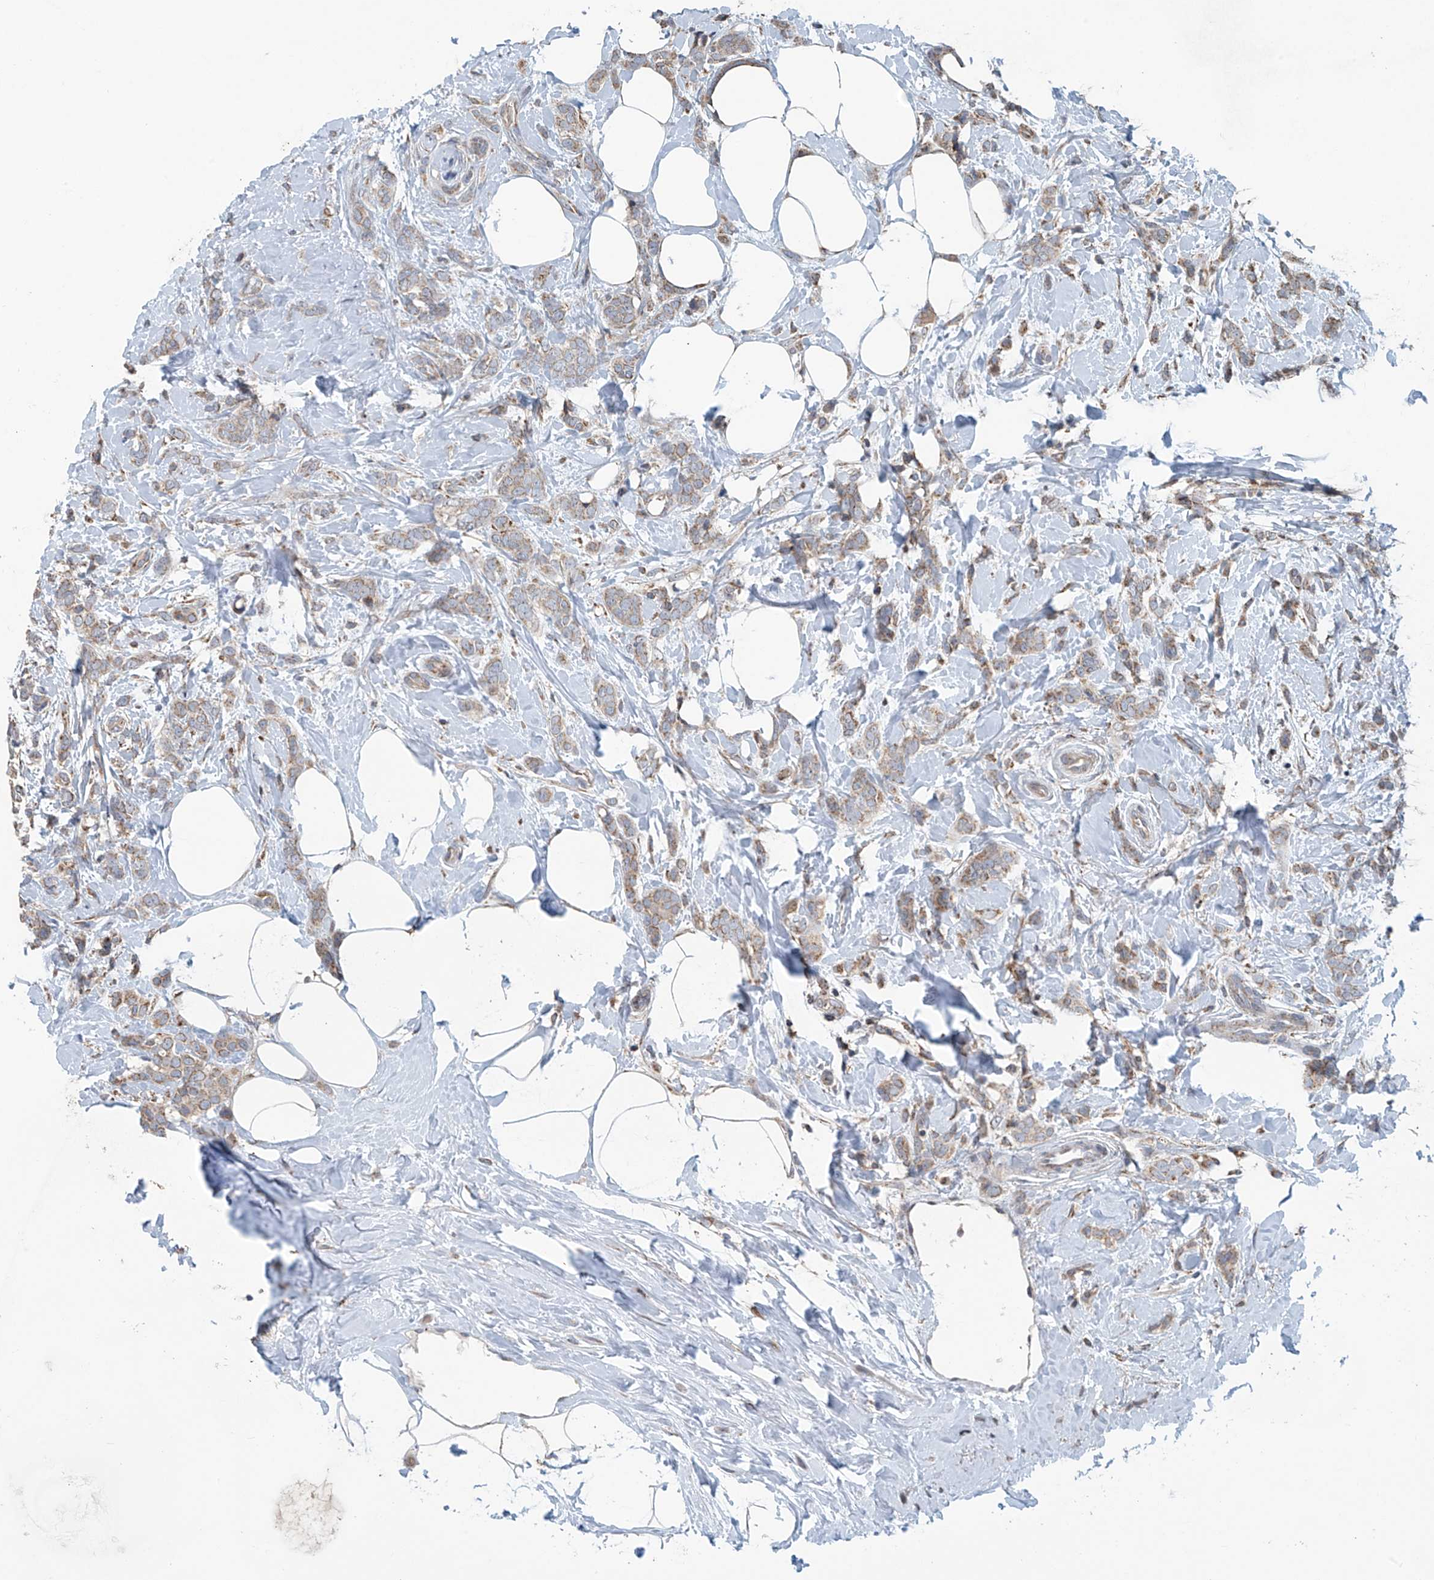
{"staining": {"intensity": "moderate", "quantity": "25%-75%", "location": "cytoplasmic/membranous"}, "tissue": "breast cancer", "cell_type": "Tumor cells", "image_type": "cancer", "snomed": [{"axis": "morphology", "description": "Lobular carcinoma, in situ"}, {"axis": "morphology", "description": "Lobular carcinoma"}, {"axis": "topography", "description": "Breast"}], "caption": "Breast cancer stained with a protein marker shows moderate staining in tumor cells.", "gene": "COMMD1", "patient": {"sex": "female", "age": 41}}